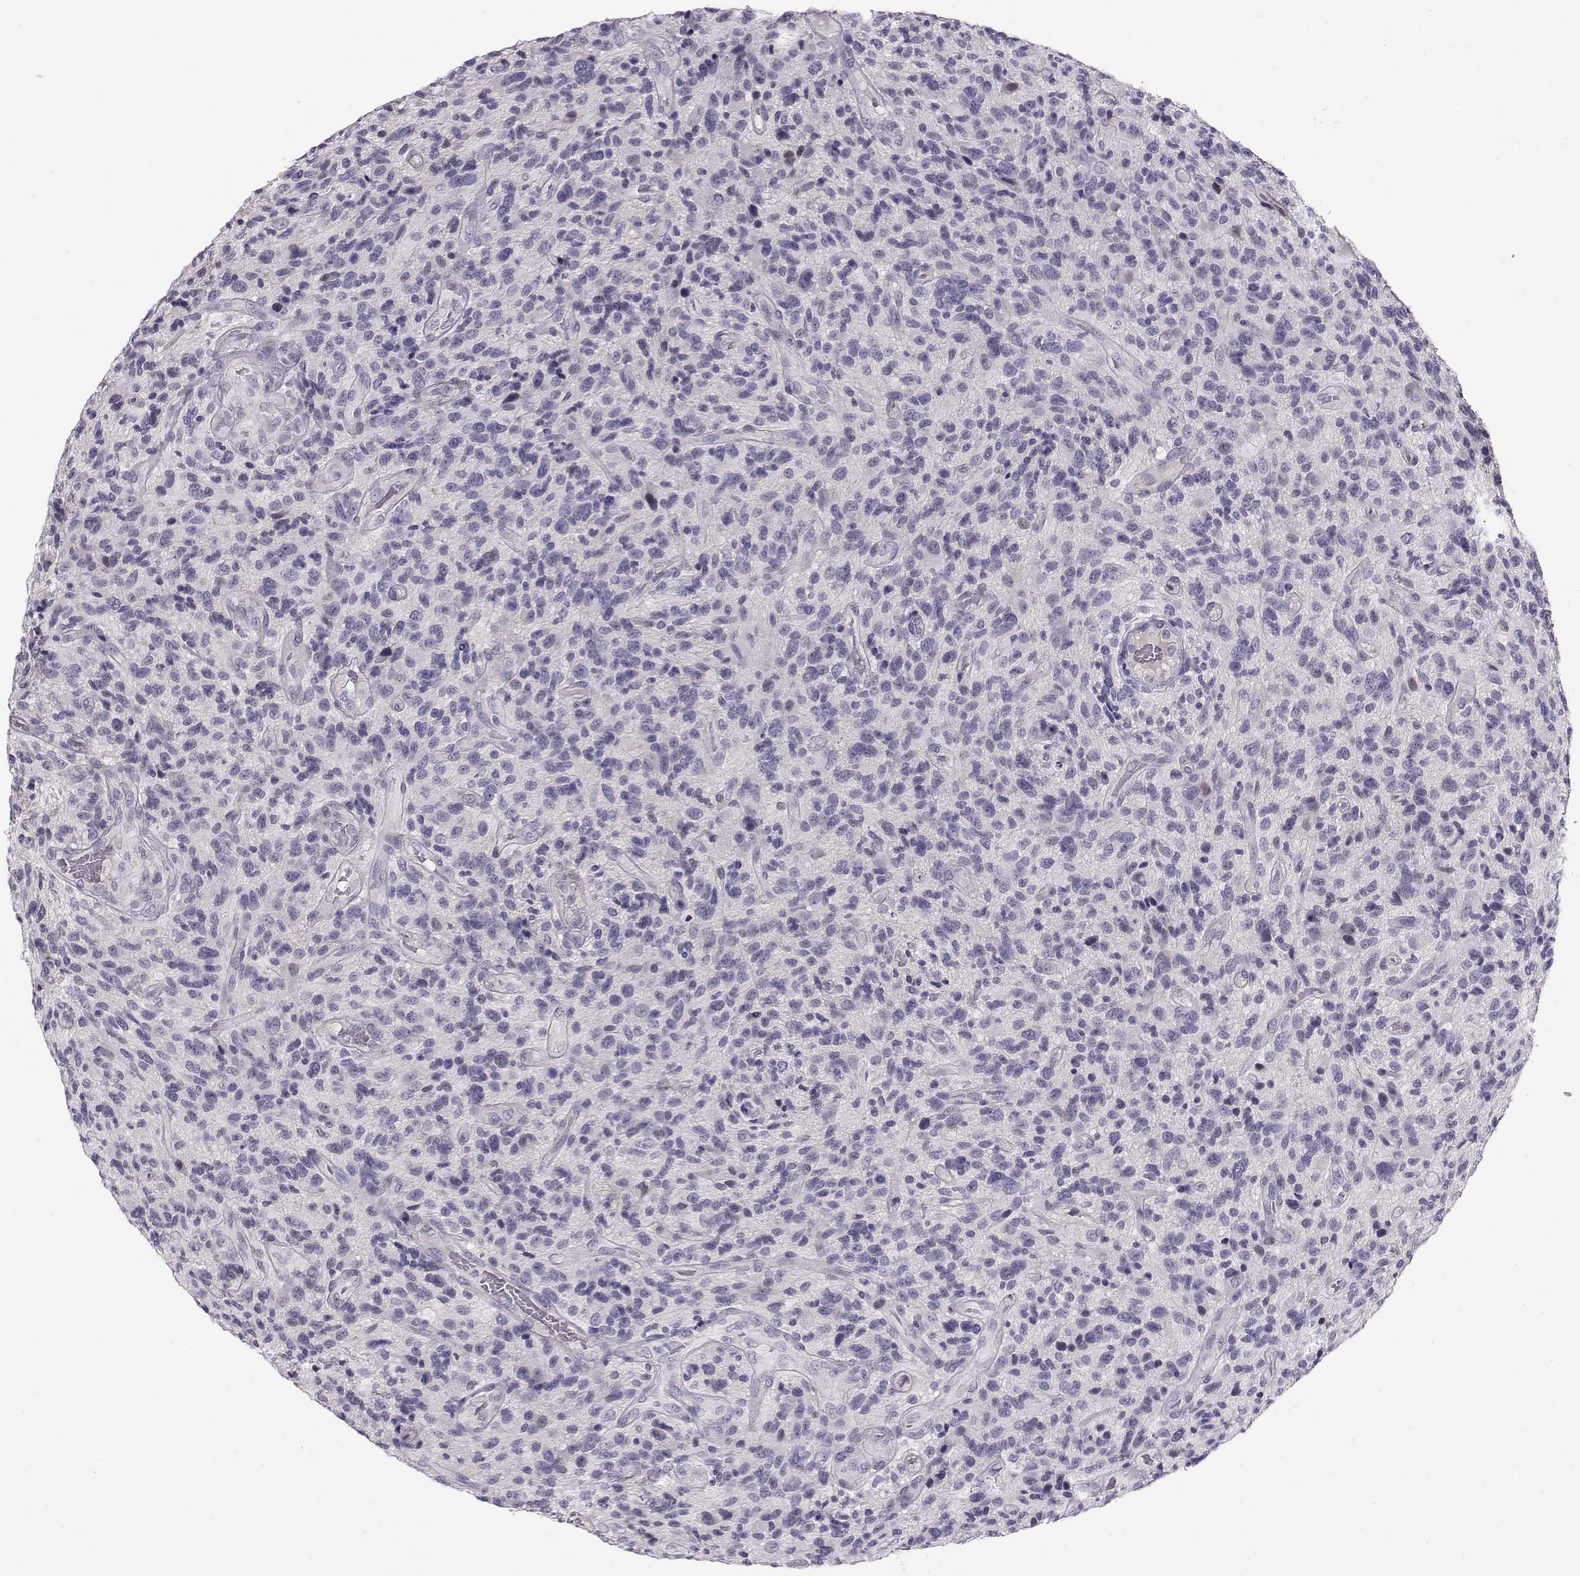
{"staining": {"intensity": "negative", "quantity": "none", "location": "none"}, "tissue": "glioma", "cell_type": "Tumor cells", "image_type": "cancer", "snomed": [{"axis": "morphology", "description": "Glioma, malignant, High grade"}, {"axis": "topography", "description": "Brain"}], "caption": "High magnification brightfield microscopy of glioma stained with DAB (3,3'-diaminobenzidine) (brown) and counterstained with hematoxylin (blue): tumor cells show no significant expression. (DAB (3,3'-diaminobenzidine) IHC, high magnification).", "gene": "CRX", "patient": {"sex": "male", "age": 47}}